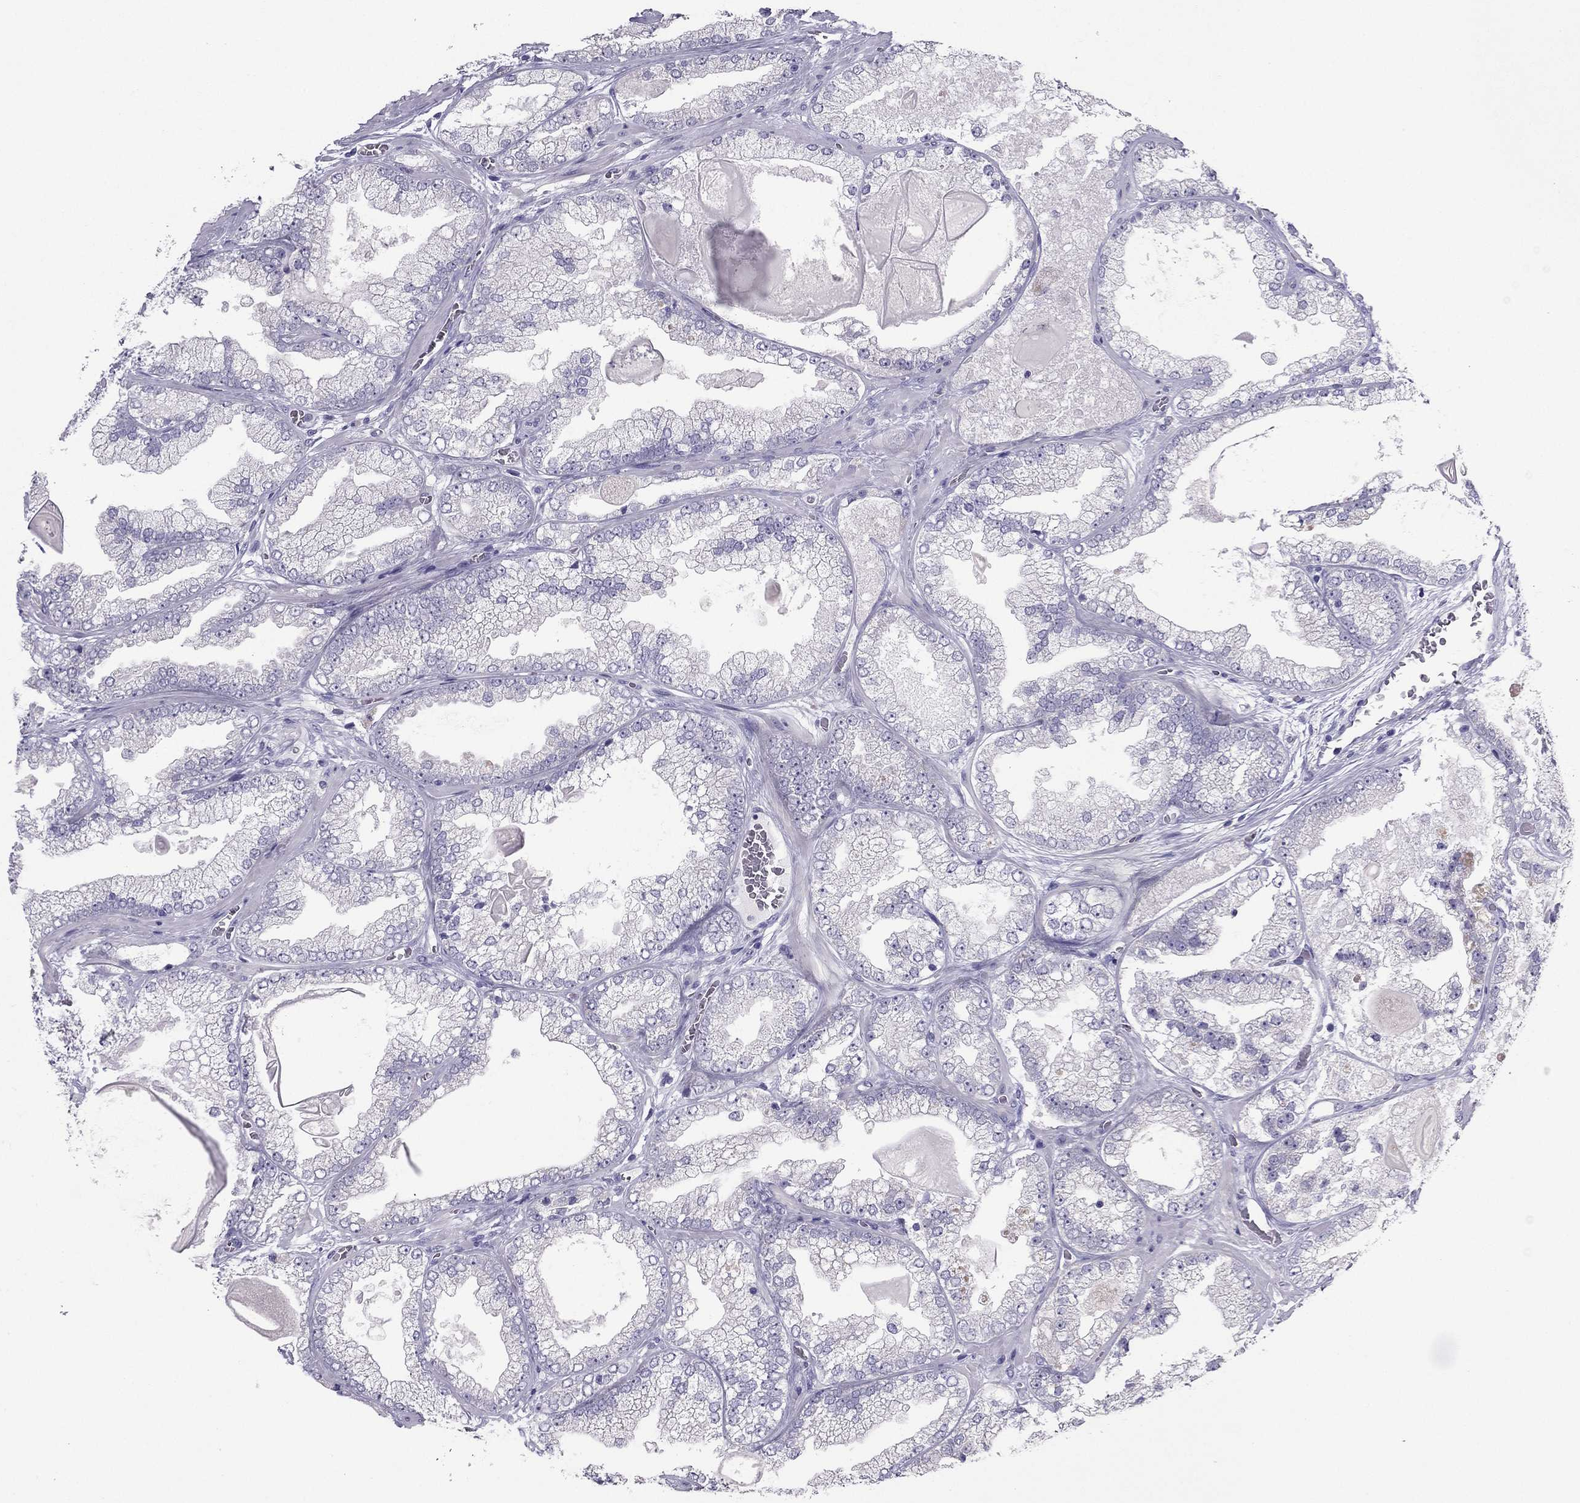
{"staining": {"intensity": "negative", "quantity": "none", "location": "none"}, "tissue": "prostate cancer", "cell_type": "Tumor cells", "image_type": "cancer", "snomed": [{"axis": "morphology", "description": "Adenocarcinoma, Low grade"}, {"axis": "topography", "description": "Prostate"}], "caption": "A high-resolution histopathology image shows immunohistochemistry staining of prostate low-grade adenocarcinoma, which exhibits no significant positivity in tumor cells.", "gene": "PDE6A", "patient": {"sex": "male", "age": 57}}